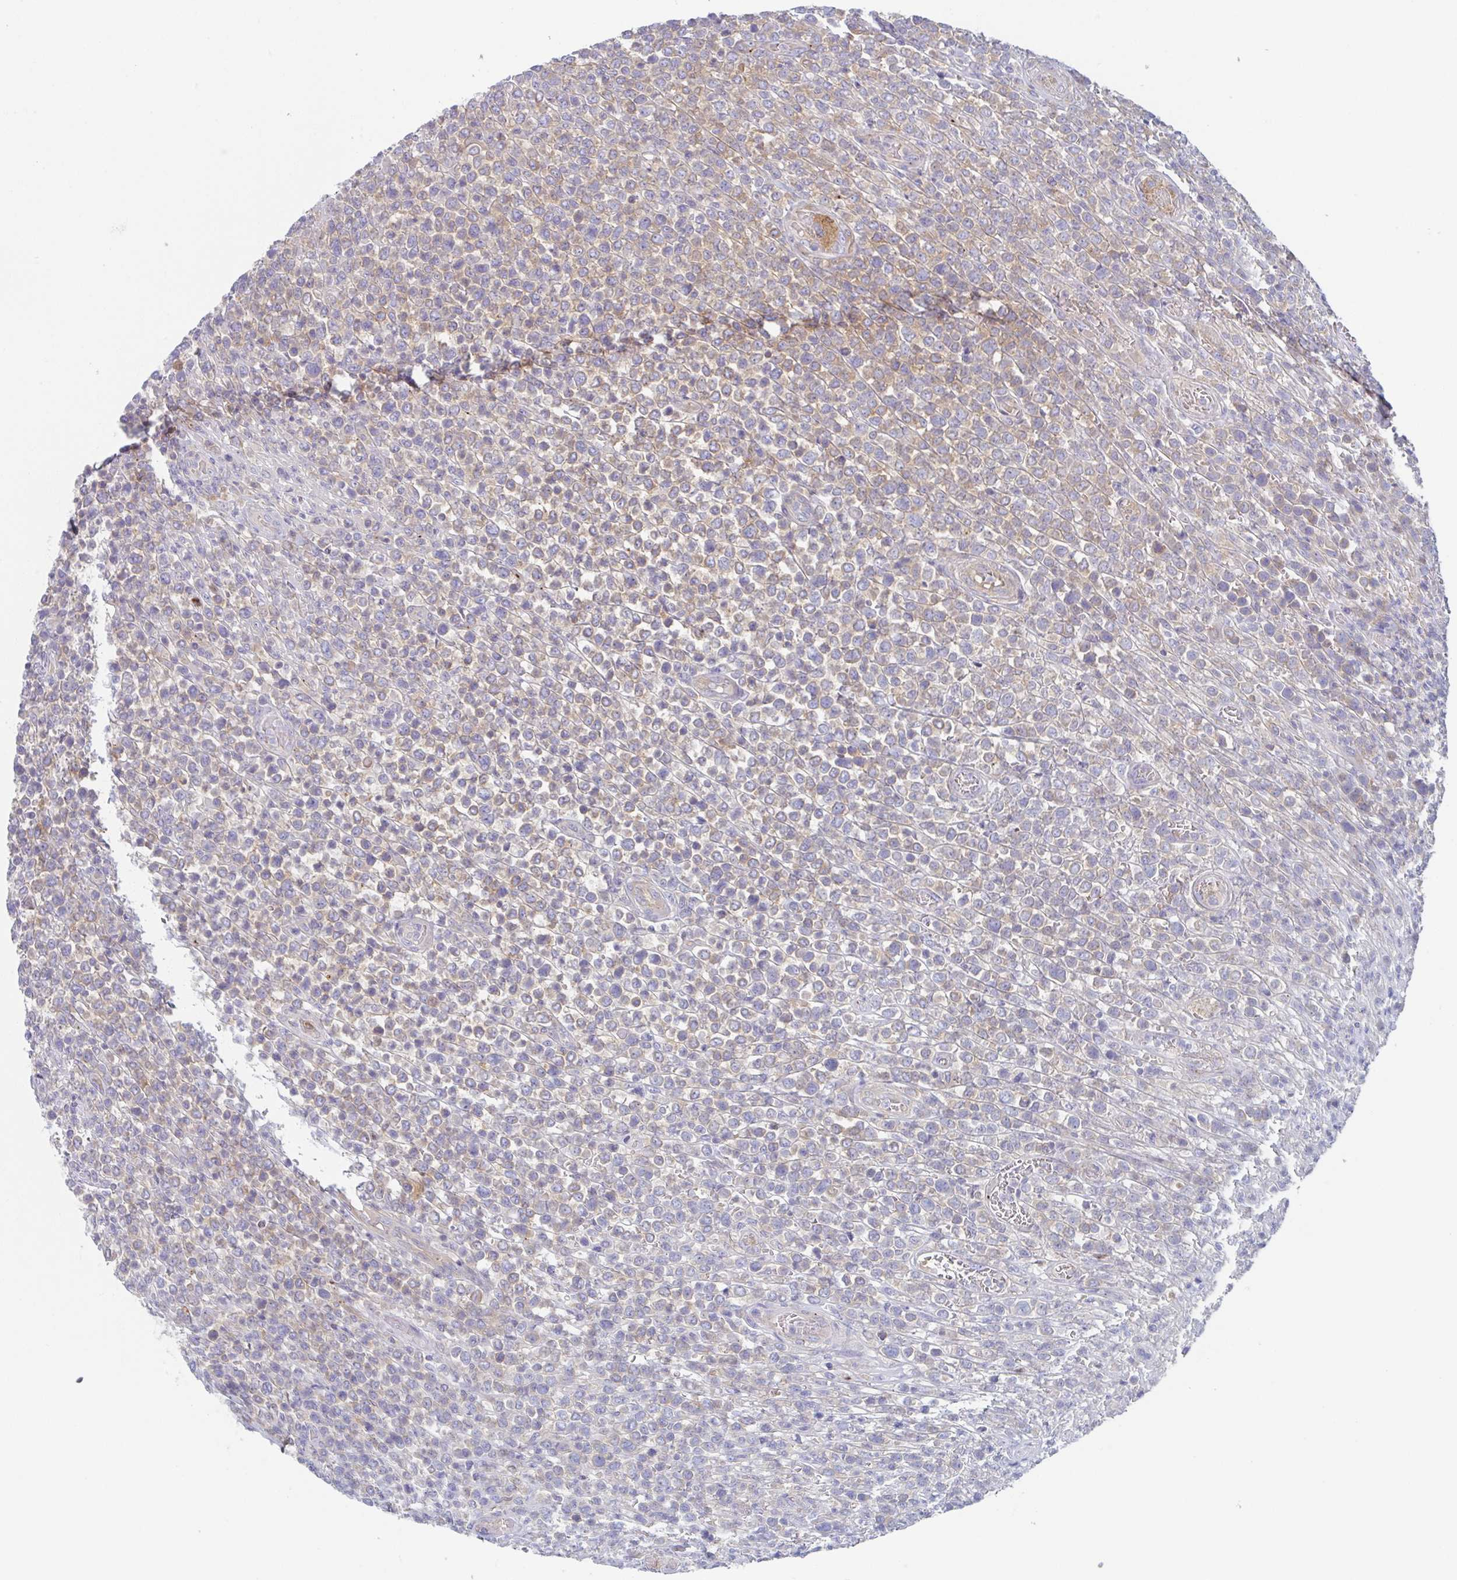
{"staining": {"intensity": "negative", "quantity": "none", "location": "none"}, "tissue": "lymphoma", "cell_type": "Tumor cells", "image_type": "cancer", "snomed": [{"axis": "morphology", "description": "Malignant lymphoma, non-Hodgkin's type, High grade"}, {"axis": "topography", "description": "Soft tissue"}], "caption": "This image is of lymphoma stained with immunohistochemistry to label a protein in brown with the nuclei are counter-stained blue. There is no expression in tumor cells.", "gene": "AMPD2", "patient": {"sex": "female", "age": 56}}